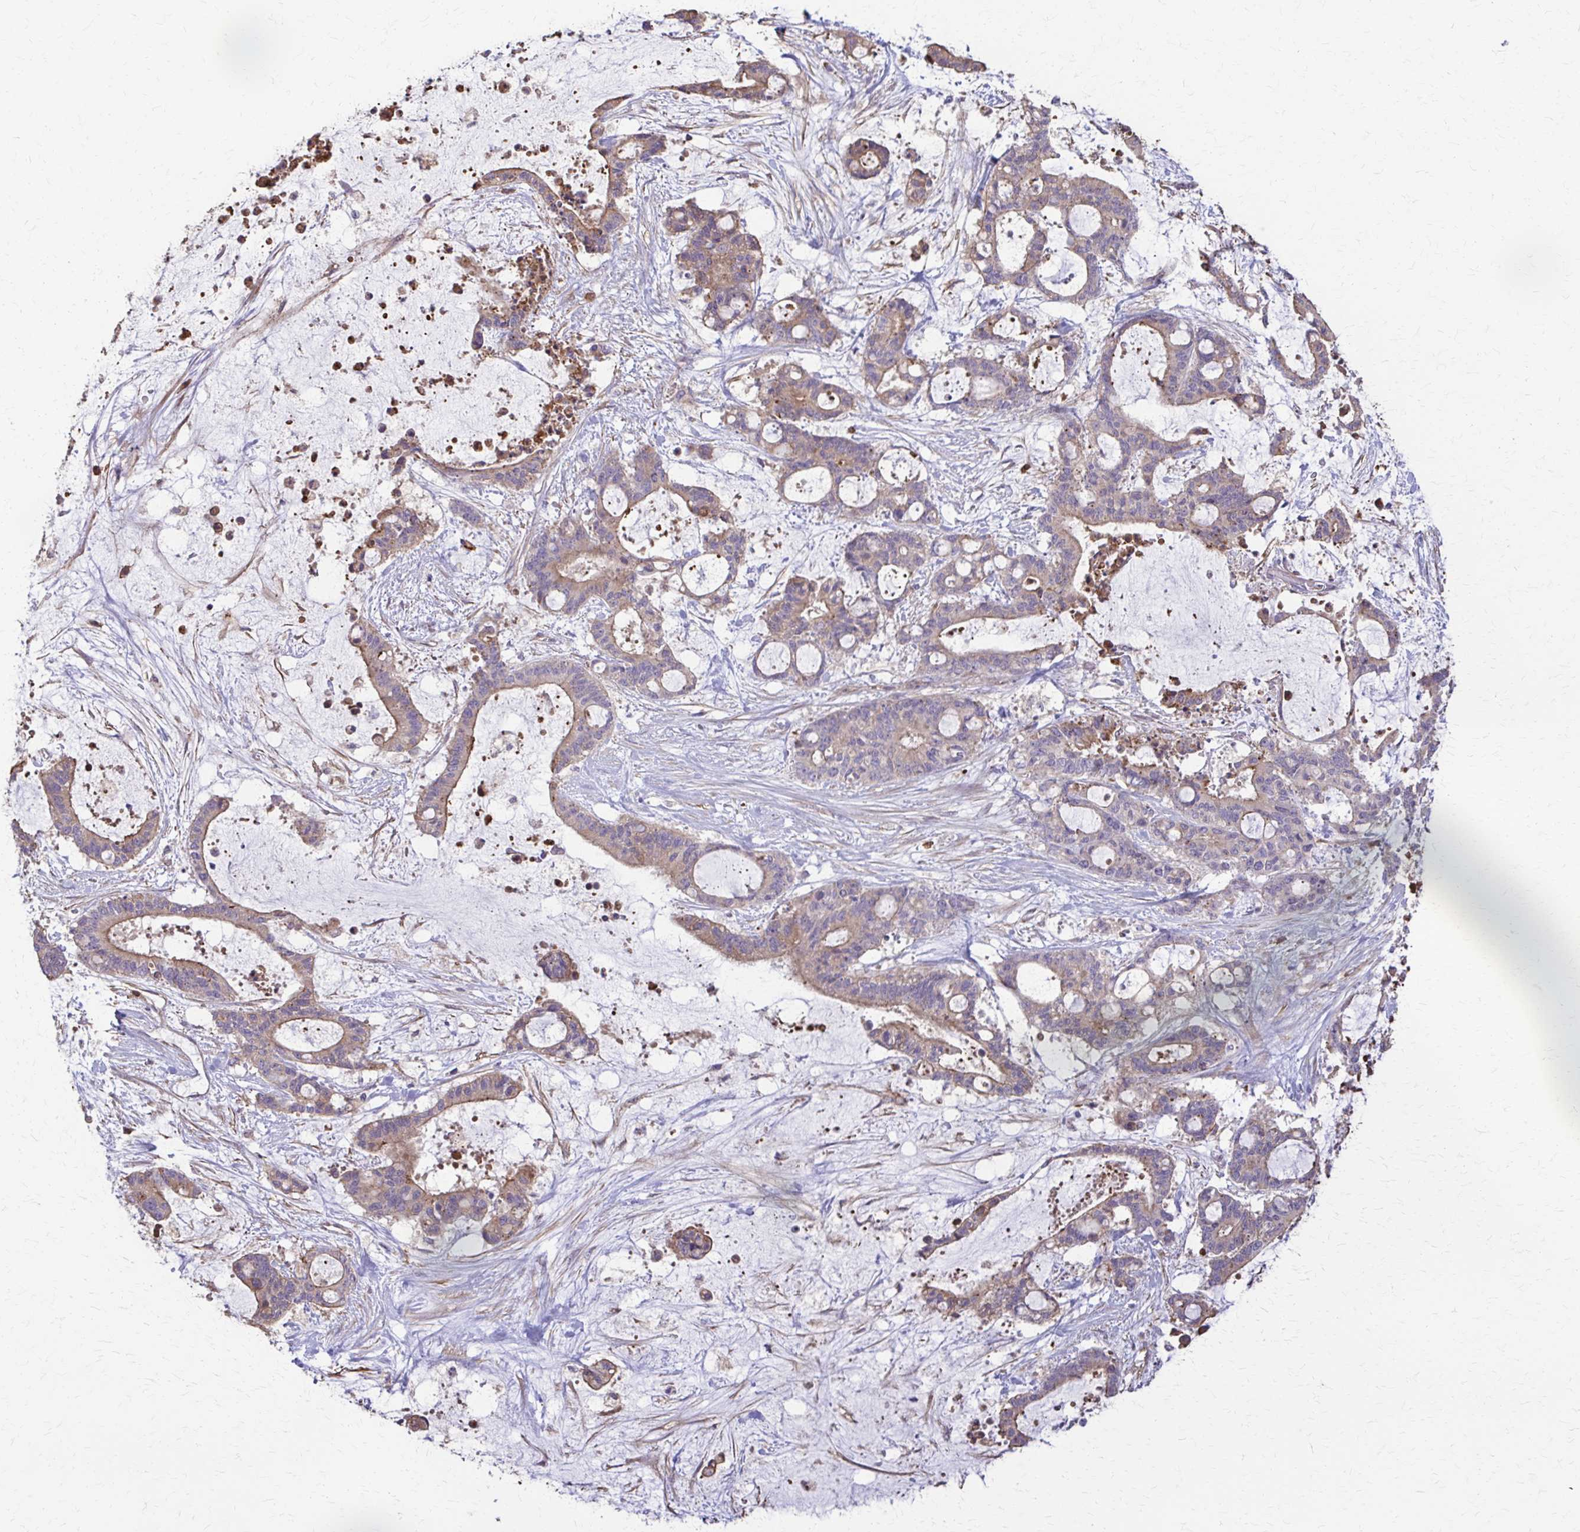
{"staining": {"intensity": "weak", "quantity": "25%-75%", "location": "cytoplasmic/membranous"}, "tissue": "liver cancer", "cell_type": "Tumor cells", "image_type": "cancer", "snomed": [{"axis": "morphology", "description": "Normal tissue, NOS"}, {"axis": "morphology", "description": "Cholangiocarcinoma"}, {"axis": "topography", "description": "Liver"}, {"axis": "topography", "description": "Peripheral nerve tissue"}], "caption": "Protein analysis of liver cancer tissue displays weak cytoplasmic/membranous staining in about 25%-75% of tumor cells. Nuclei are stained in blue.", "gene": "DSP", "patient": {"sex": "female", "age": 73}}